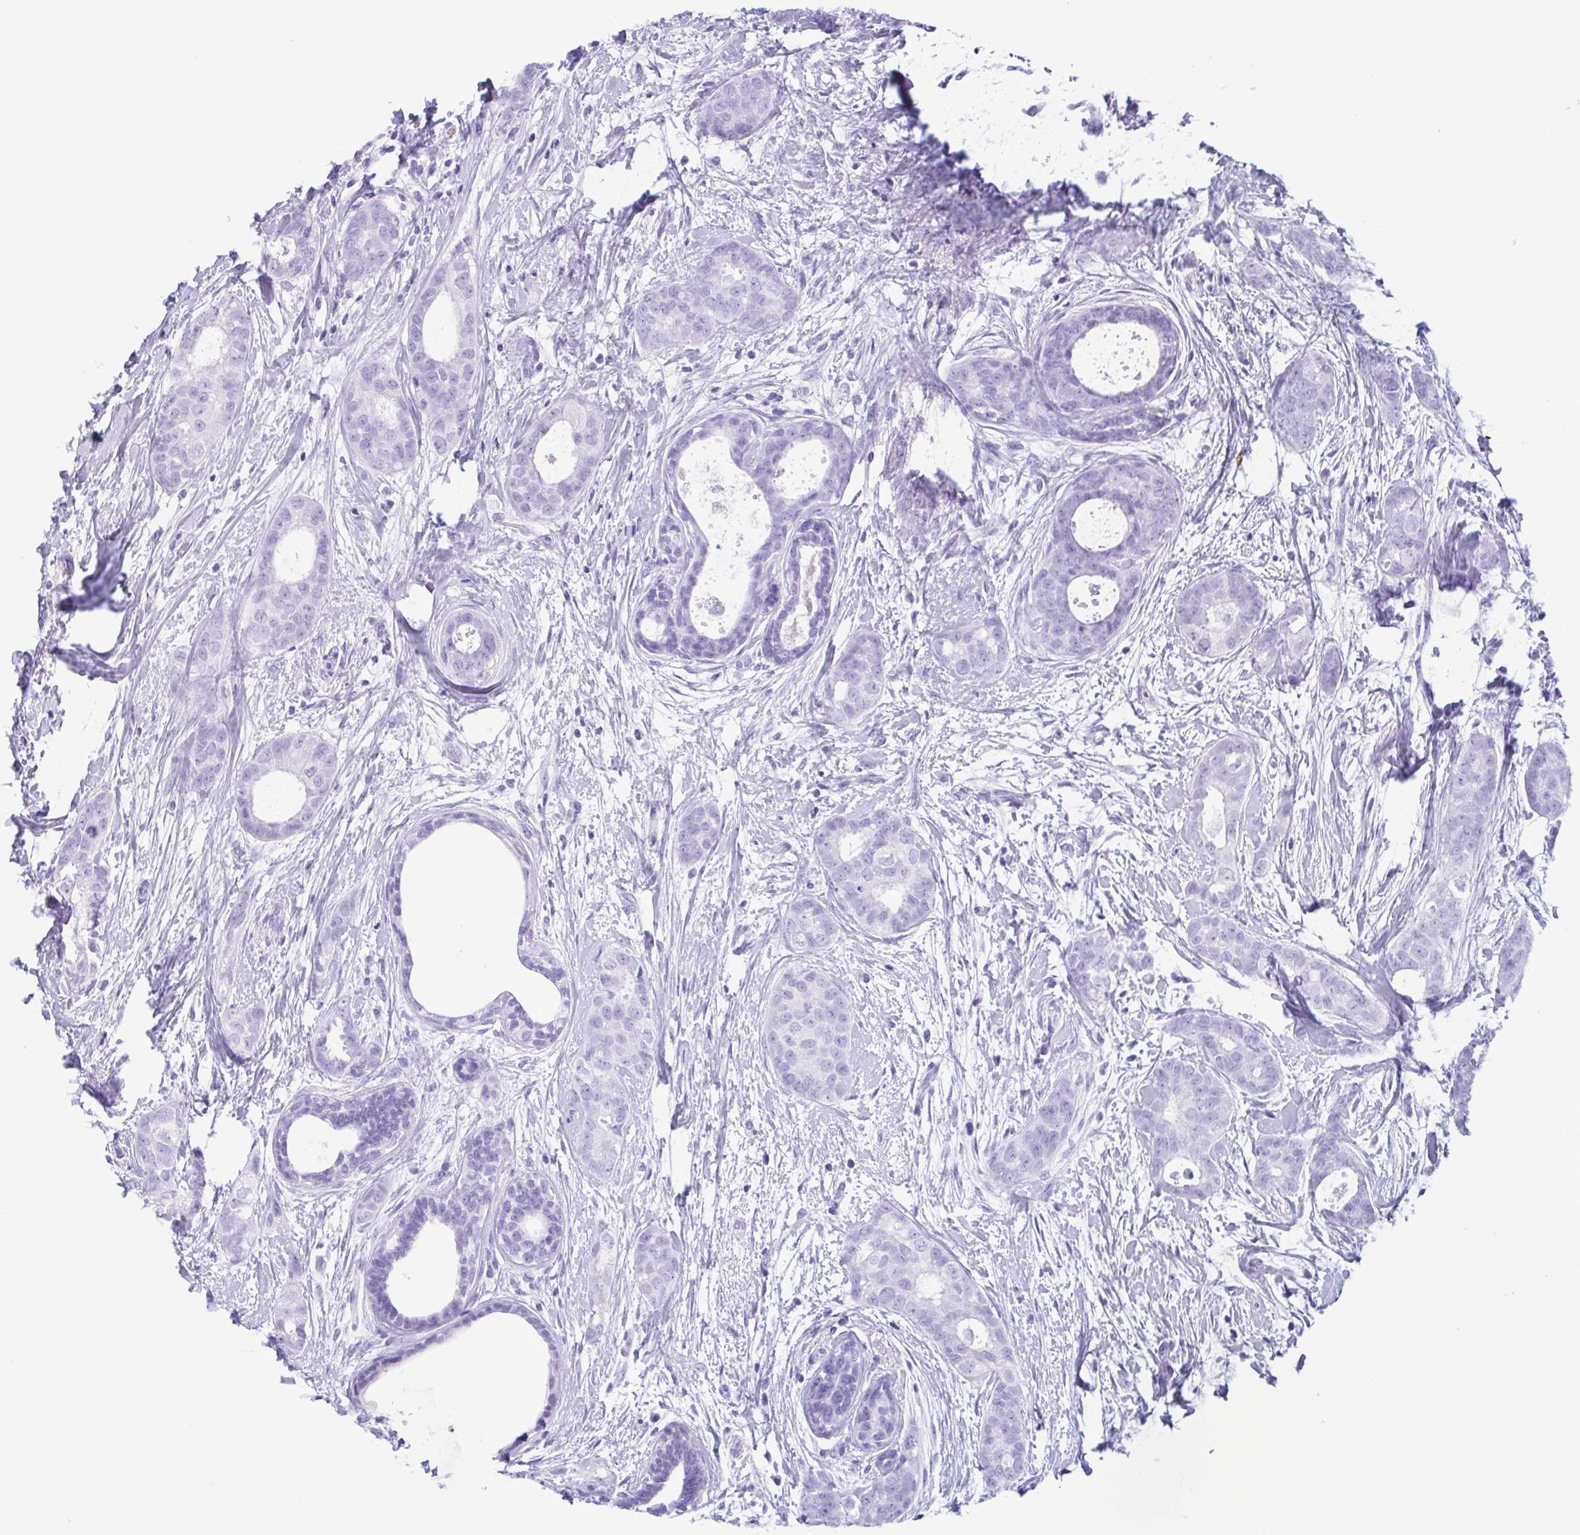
{"staining": {"intensity": "negative", "quantity": "none", "location": "none"}, "tissue": "breast cancer", "cell_type": "Tumor cells", "image_type": "cancer", "snomed": [{"axis": "morphology", "description": "Duct carcinoma"}, {"axis": "topography", "description": "Breast"}], "caption": "Immunohistochemistry (IHC) of invasive ductal carcinoma (breast) exhibits no positivity in tumor cells.", "gene": "LTF", "patient": {"sex": "female", "age": 45}}